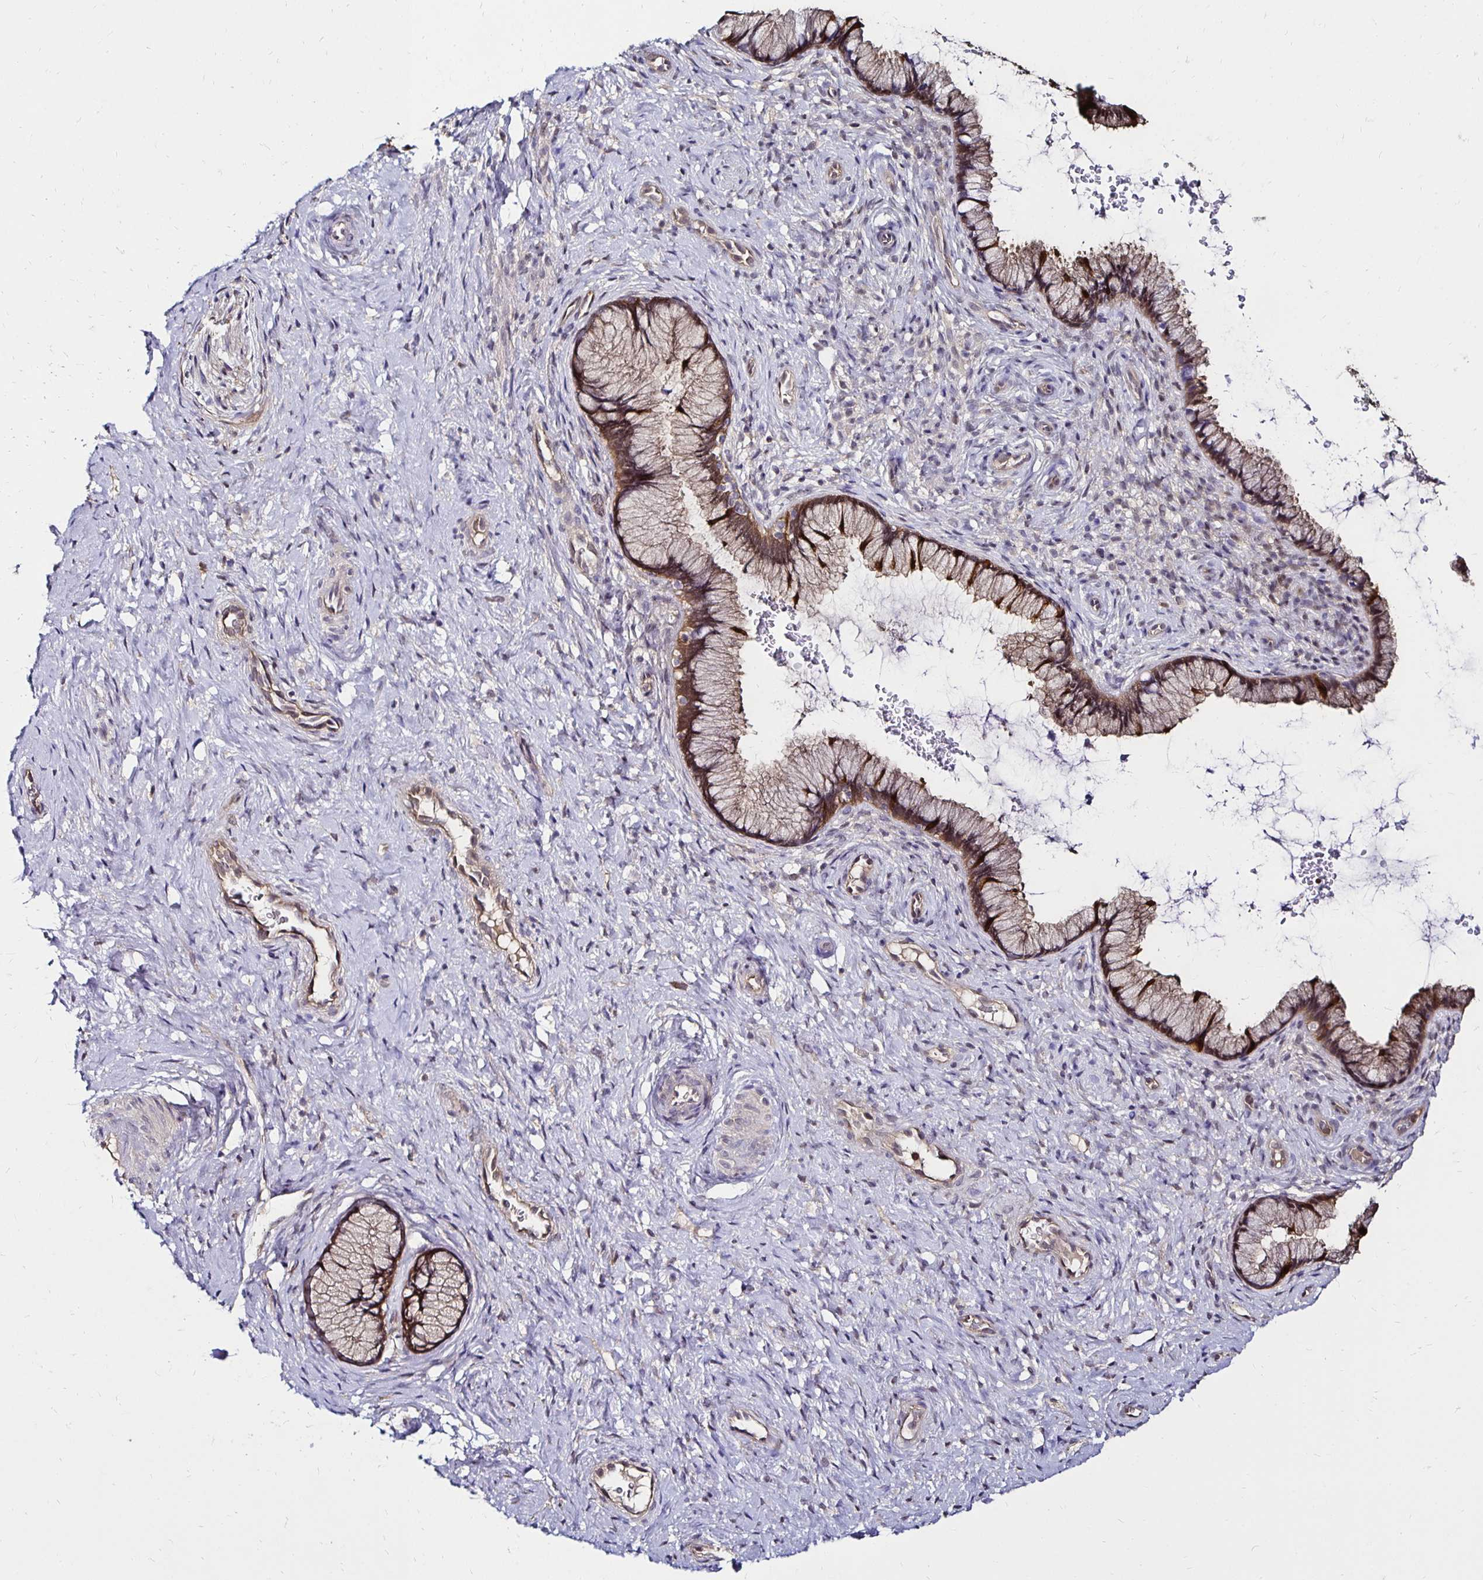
{"staining": {"intensity": "moderate", "quantity": ">75%", "location": "cytoplasmic/membranous,nuclear"}, "tissue": "cervix", "cell_type": "Glandular cells", "image_type": "normal", "snomed": [{"axis": "morphology", "description": "Normal tissue, NOS"}, {"axis": "topography", "description": "Cervix"}], "caption": "This histopathology image shows unremarkable cervix stained with IHC to label a protein in brown. The cytoplasmic/membranous,nuclear of glandular cells show moderate positivity for the protein. Nuclei are counter-stained blue.", "gene": "TXN", "patient": {"sex": "female", "age": 34}}